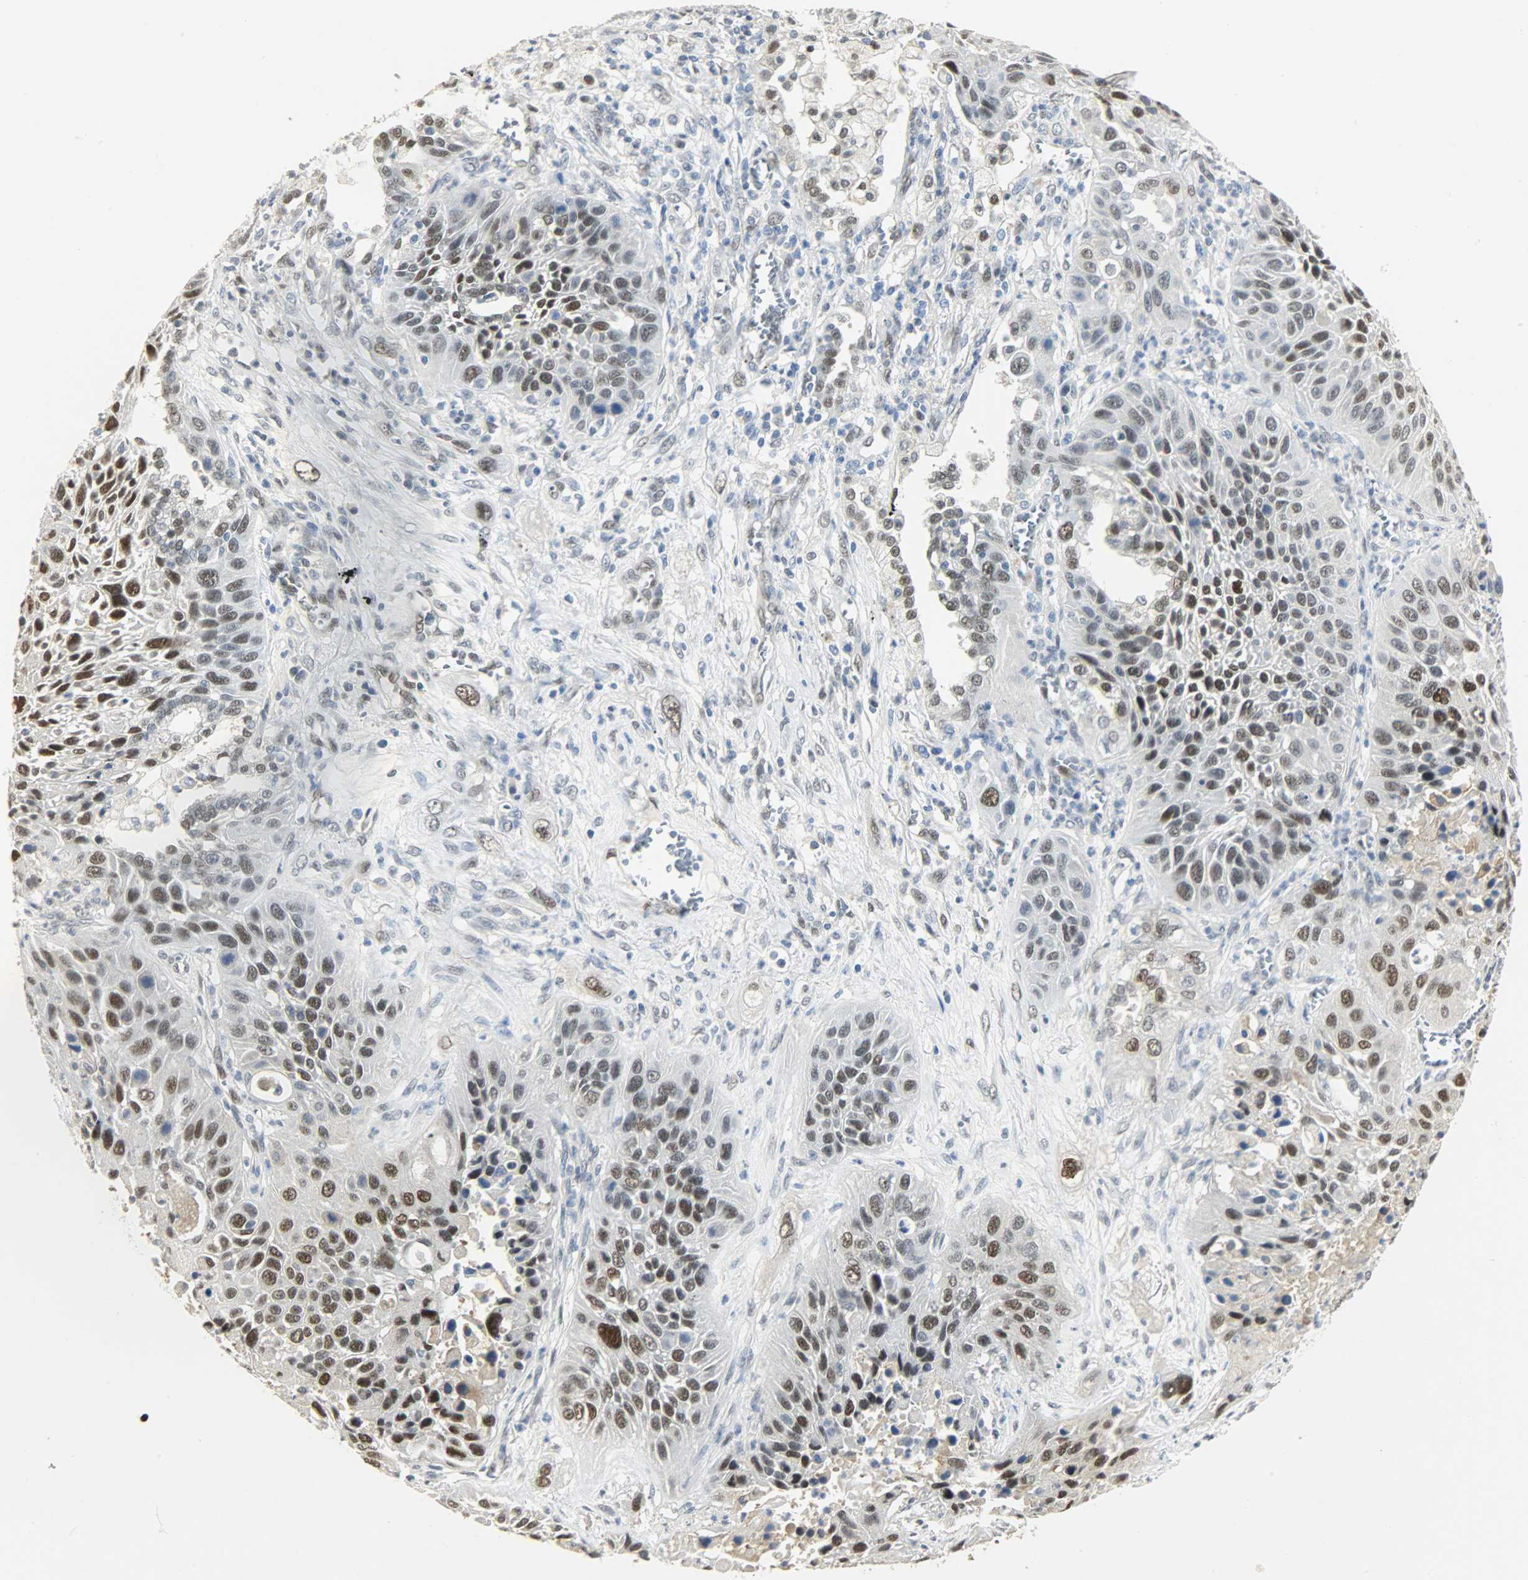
{"staining": {"intensity": "moderate", "quantity": "25%-75%", "location": "nuclear"}, "tissue": "lung cancer", "cell_type": "Tumor cells", "image_type": "cancer", "snomed": [{"axis": "morphology", "description": "Squamous cell carcinoma, NOS"}, {"axis": "topography", "description": "Lung"}], "caption": "Lung cancer tissue reveals moderate nuclear expression in approximately 25%-75% of tumor cells, visualized by immunohistochemistry. The staining was performed using DAB (3,3'-diaminobenzidine) to visualize the protein expression in brown, while the nuclei were stained in blue with hematoxylin (Magnification: 20x).", "gene": "NPEPL1", "patient": {"sex": "female", "age": 76}}